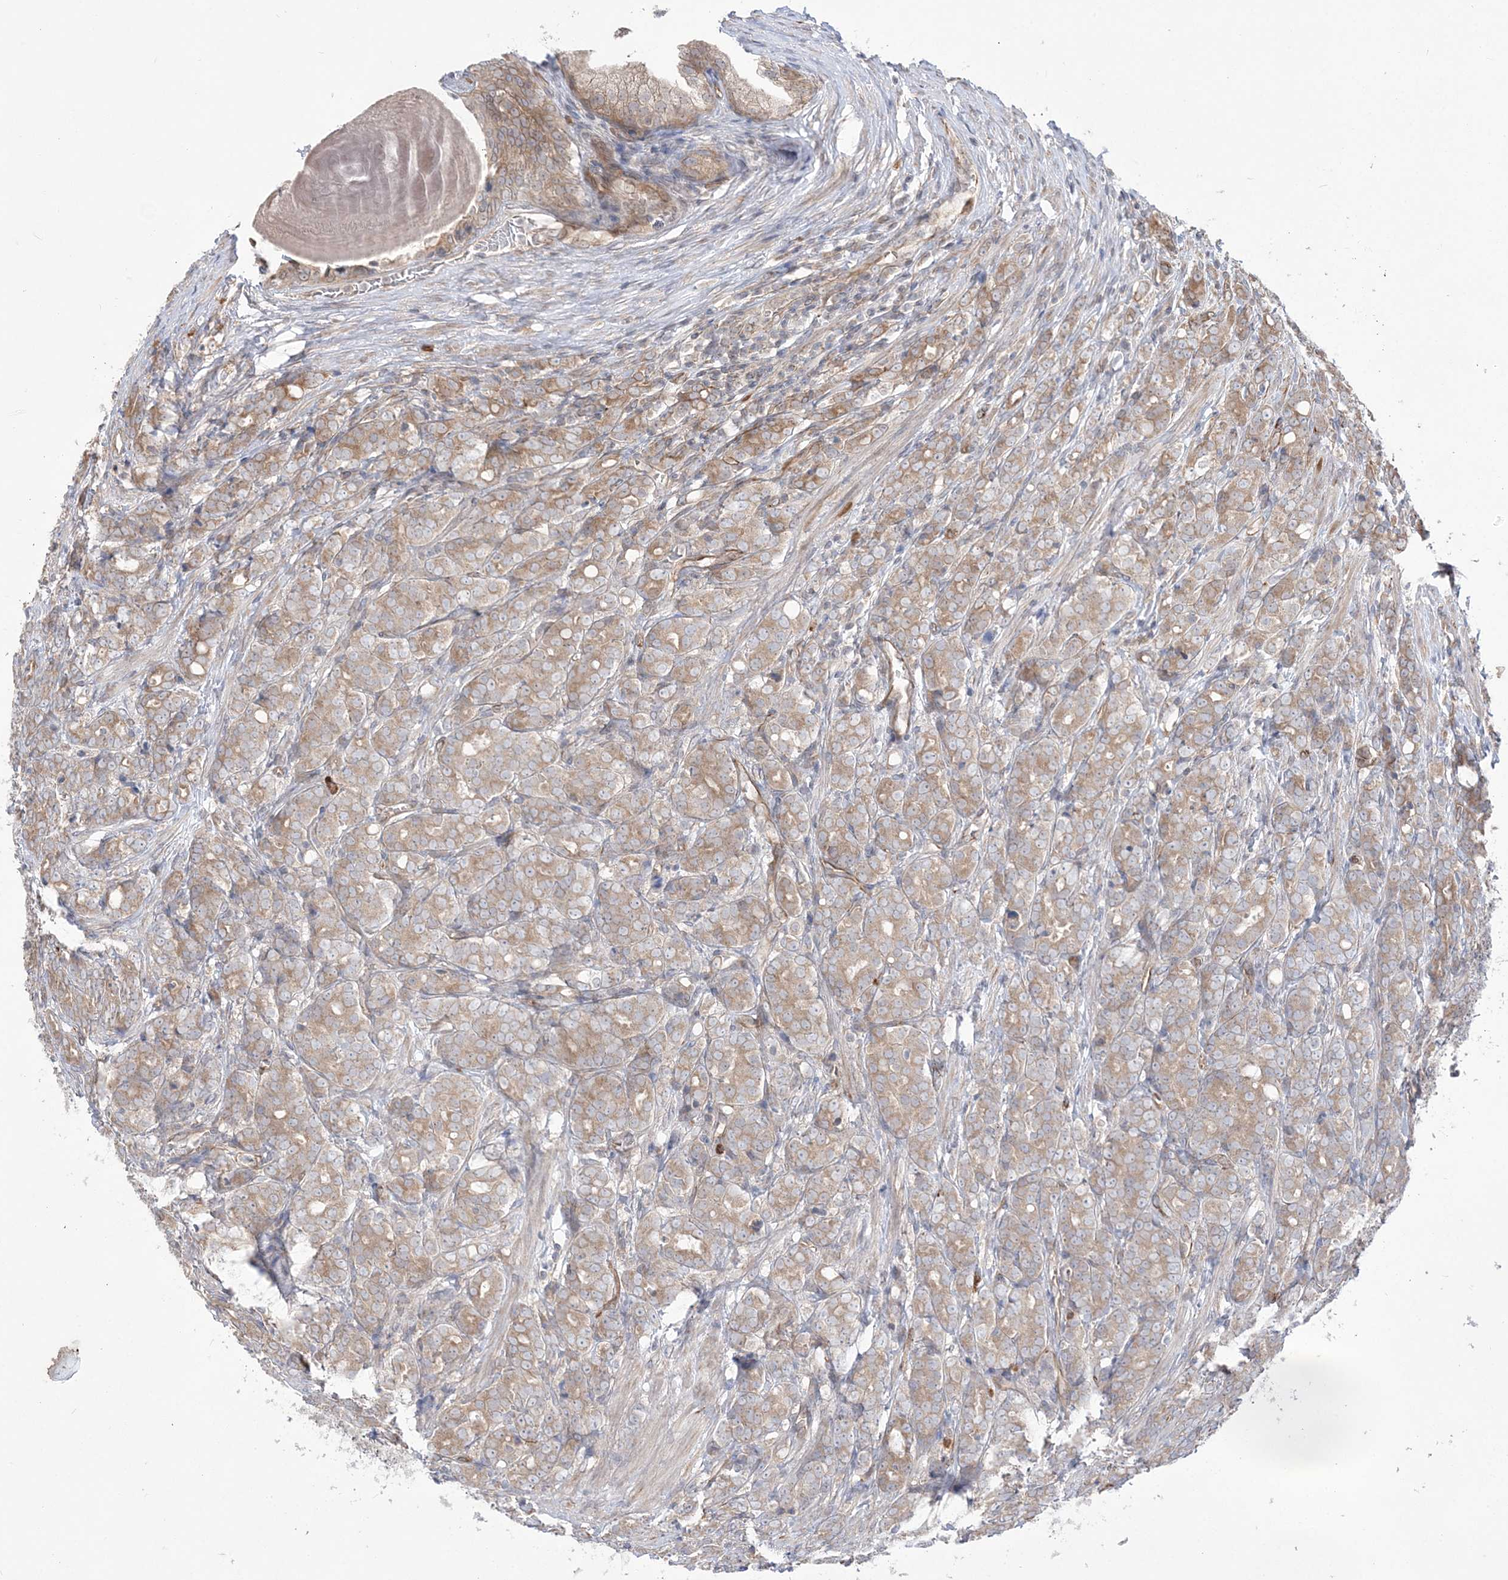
{"staining": {"intensity": "moderate", "quantity": ">75%", "location": "cytoplasmic/membranous"}, "tissue": "prostate cancer", "cell_type": "Tumor cells", "image_type": "cancer", "snomed": [{"axis": "morphology", "description": "Adenocarcinoma, High grade"}, {"axis": "topography", "description": "Prostate"}], "caption": "High-grade adenocarcinoma (prostate) was stained to show a protein in brown. There is medium levels of moderate cytoplasmic/membranous staining in about >75% of tumor cells. The staining is performed using DAB brown chromogen to label protein expression. The nuclei are counter-stained blue using hematoxylin.", "gene": "DHX57", "patient": {"sex": "male", "age": 62}}